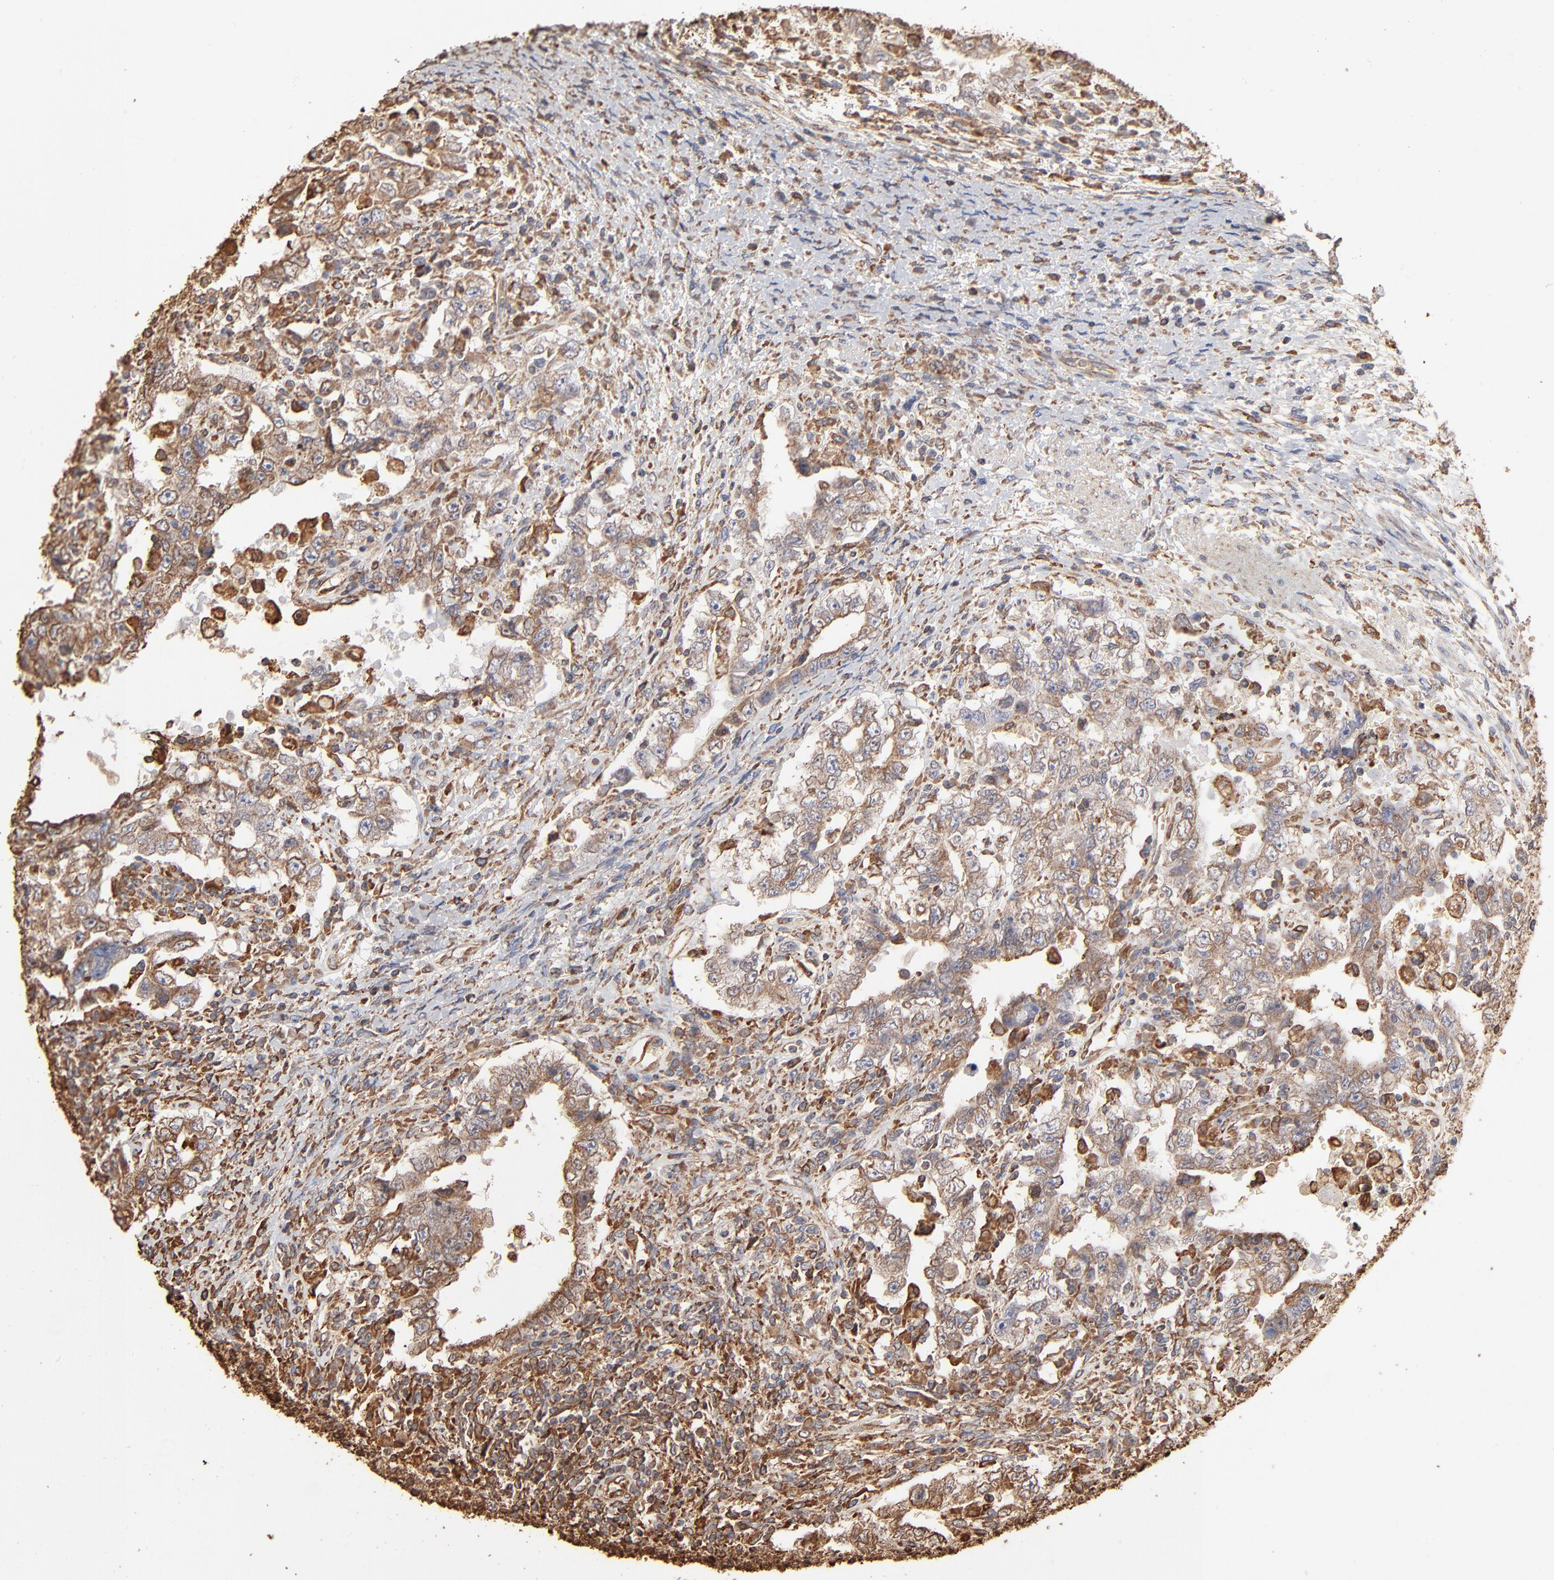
{"staining": {"intensity": "moderate", "quantity": ">75%", "location": "cytoplasmic/membranous"}, "tissue": "testis cancer", "cell_type": "Tumor cells", "image_type": "cancer", "snomed": [{"axis": "morphology", "description": "Carcinoma, Embryonal, NOS"}, {"axis": "topography", "description": "Testis"}], "caption": "Testis embryonal carcinoma was stained to show a protein in brown. There is medium levels of moderate cytoplasmic/membranous staining in about >75% of tumor cells.", "gene": "PDIA3", "patient": {"sex": "male", "age": 26}}